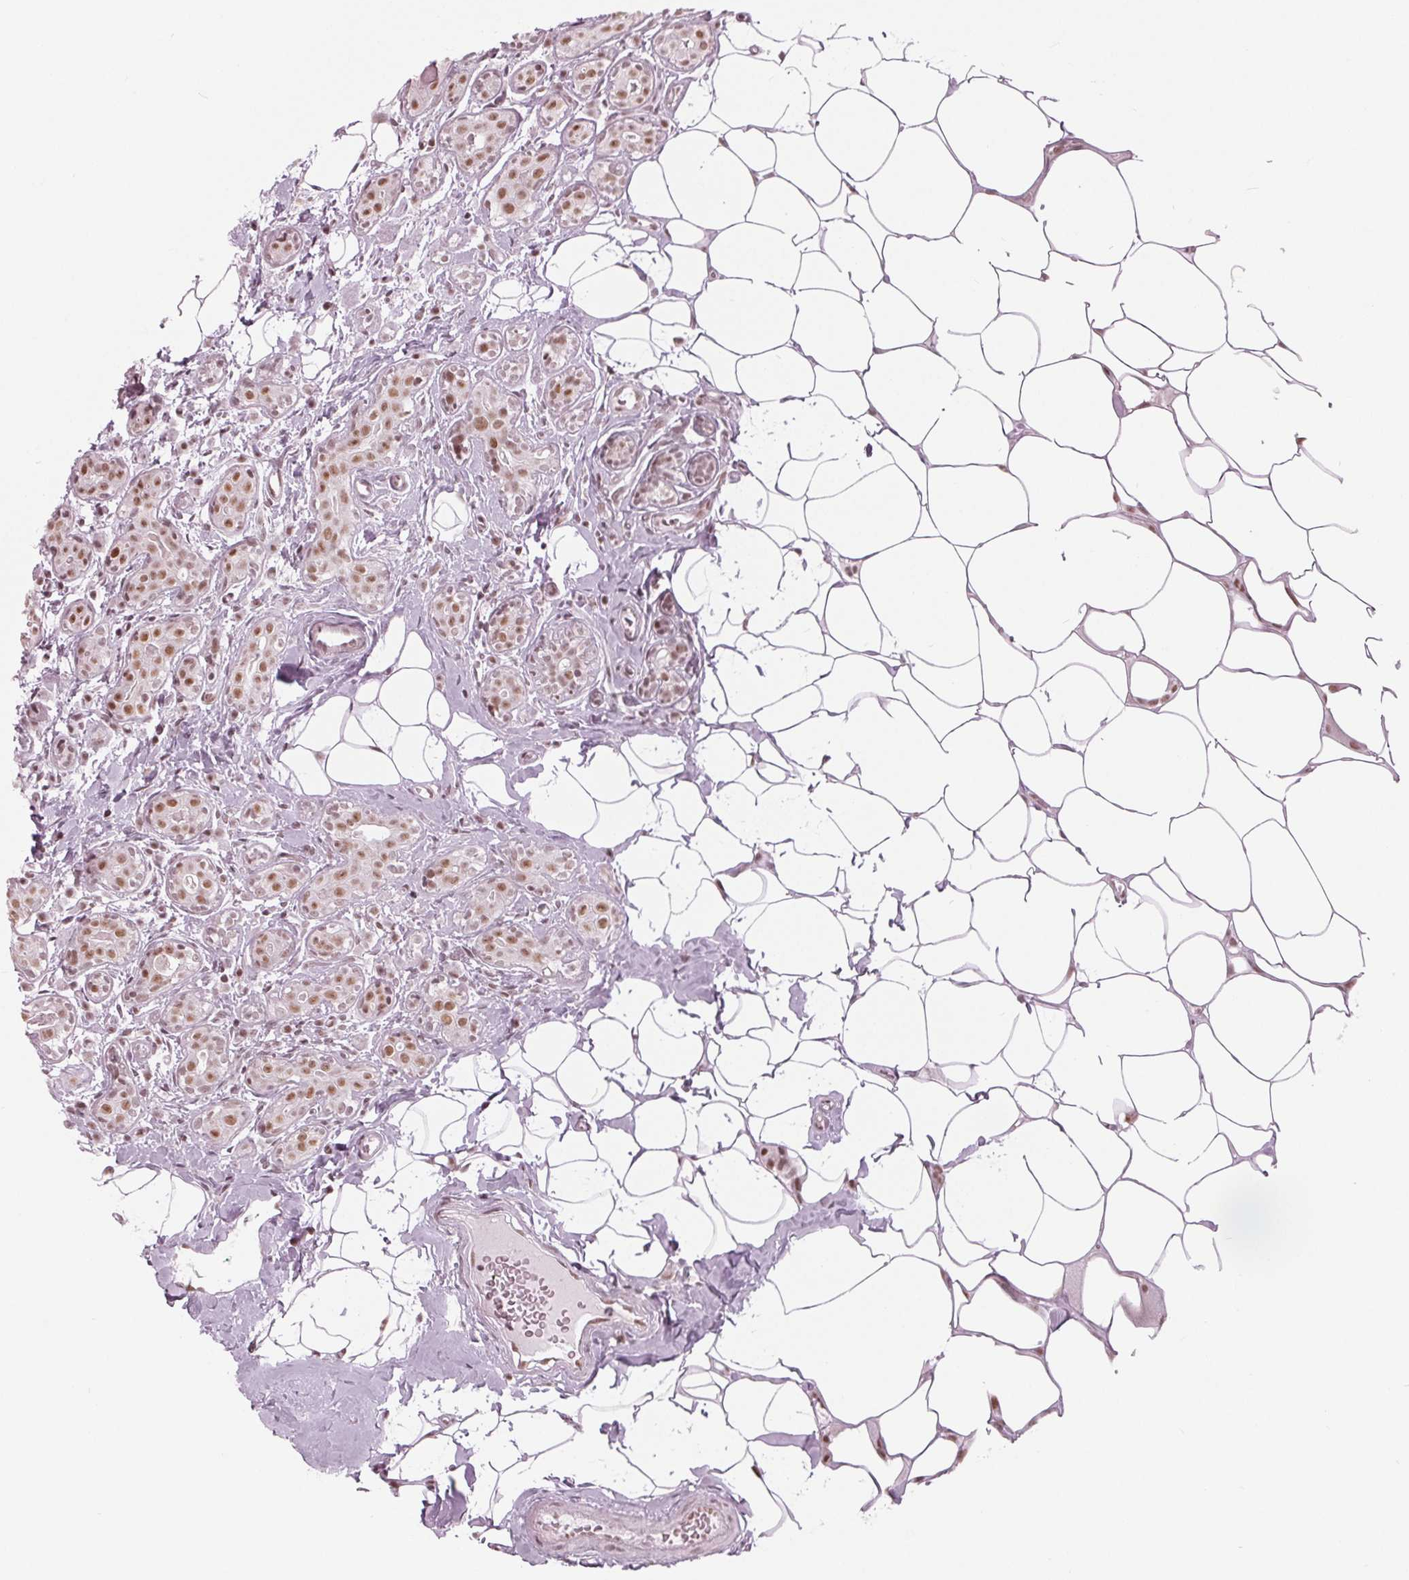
{"staining": {"intensity": "moderate", "quantity": ">75%", "location": "nuclear"}, "tissue": "breast cancer", "cell_type": "Tumor cells", "image_type": "cancer", "snomed": [{"axis": "morphology", "description": "Duct carcinoma"}, {"axis": "topography", "description": "Breast"}], "caption": "High-power microscopy captured an immunohistochemistry image of breast cancer (intraductal carcinoma), revealing moderate nuclear expression in about >75% of tumor cells. (brown staining indicates protein expression, while blue staining denotes nuclei).", "gene": "LSM2", "patient": {"sex": "female", "age": 43}}